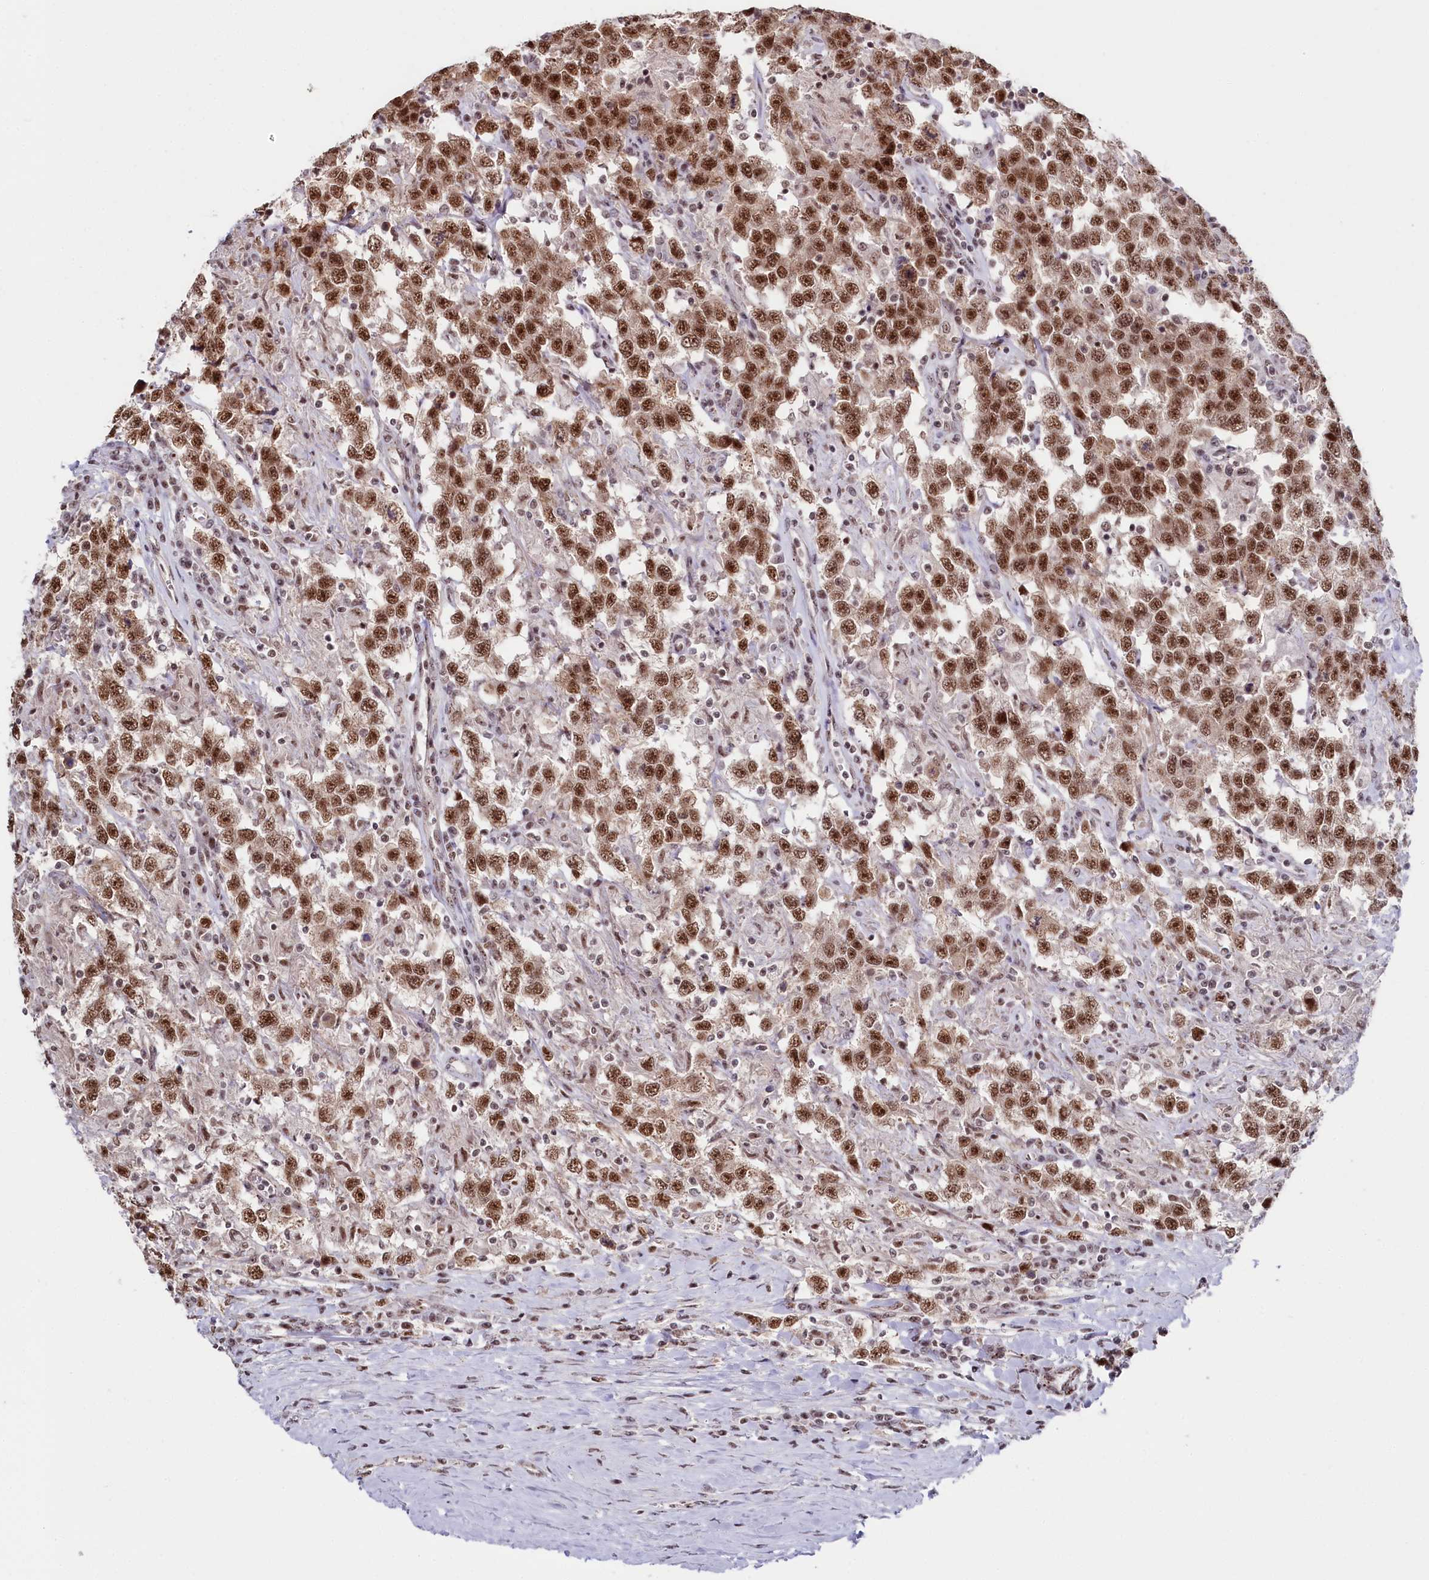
{"staining": {"intensity": "strong", "quantity": ">75%", "location": "nuclear"}, "tissue": "testis cancer", "cell_type": "Tumor cells", "image_type": "cancer", "snomed": [{"axis": "morphology", "description": "Seminoma, NOS"}, {"axis": "topography", "description": "Testis"}], "caption": "DAB immunohistochemical staining of human testis cancer reveals strong nuclear protein expression in about >75% of tumor cells.", "gene": "POLR2H", "patient": {"sex": "male", "age": 41}}